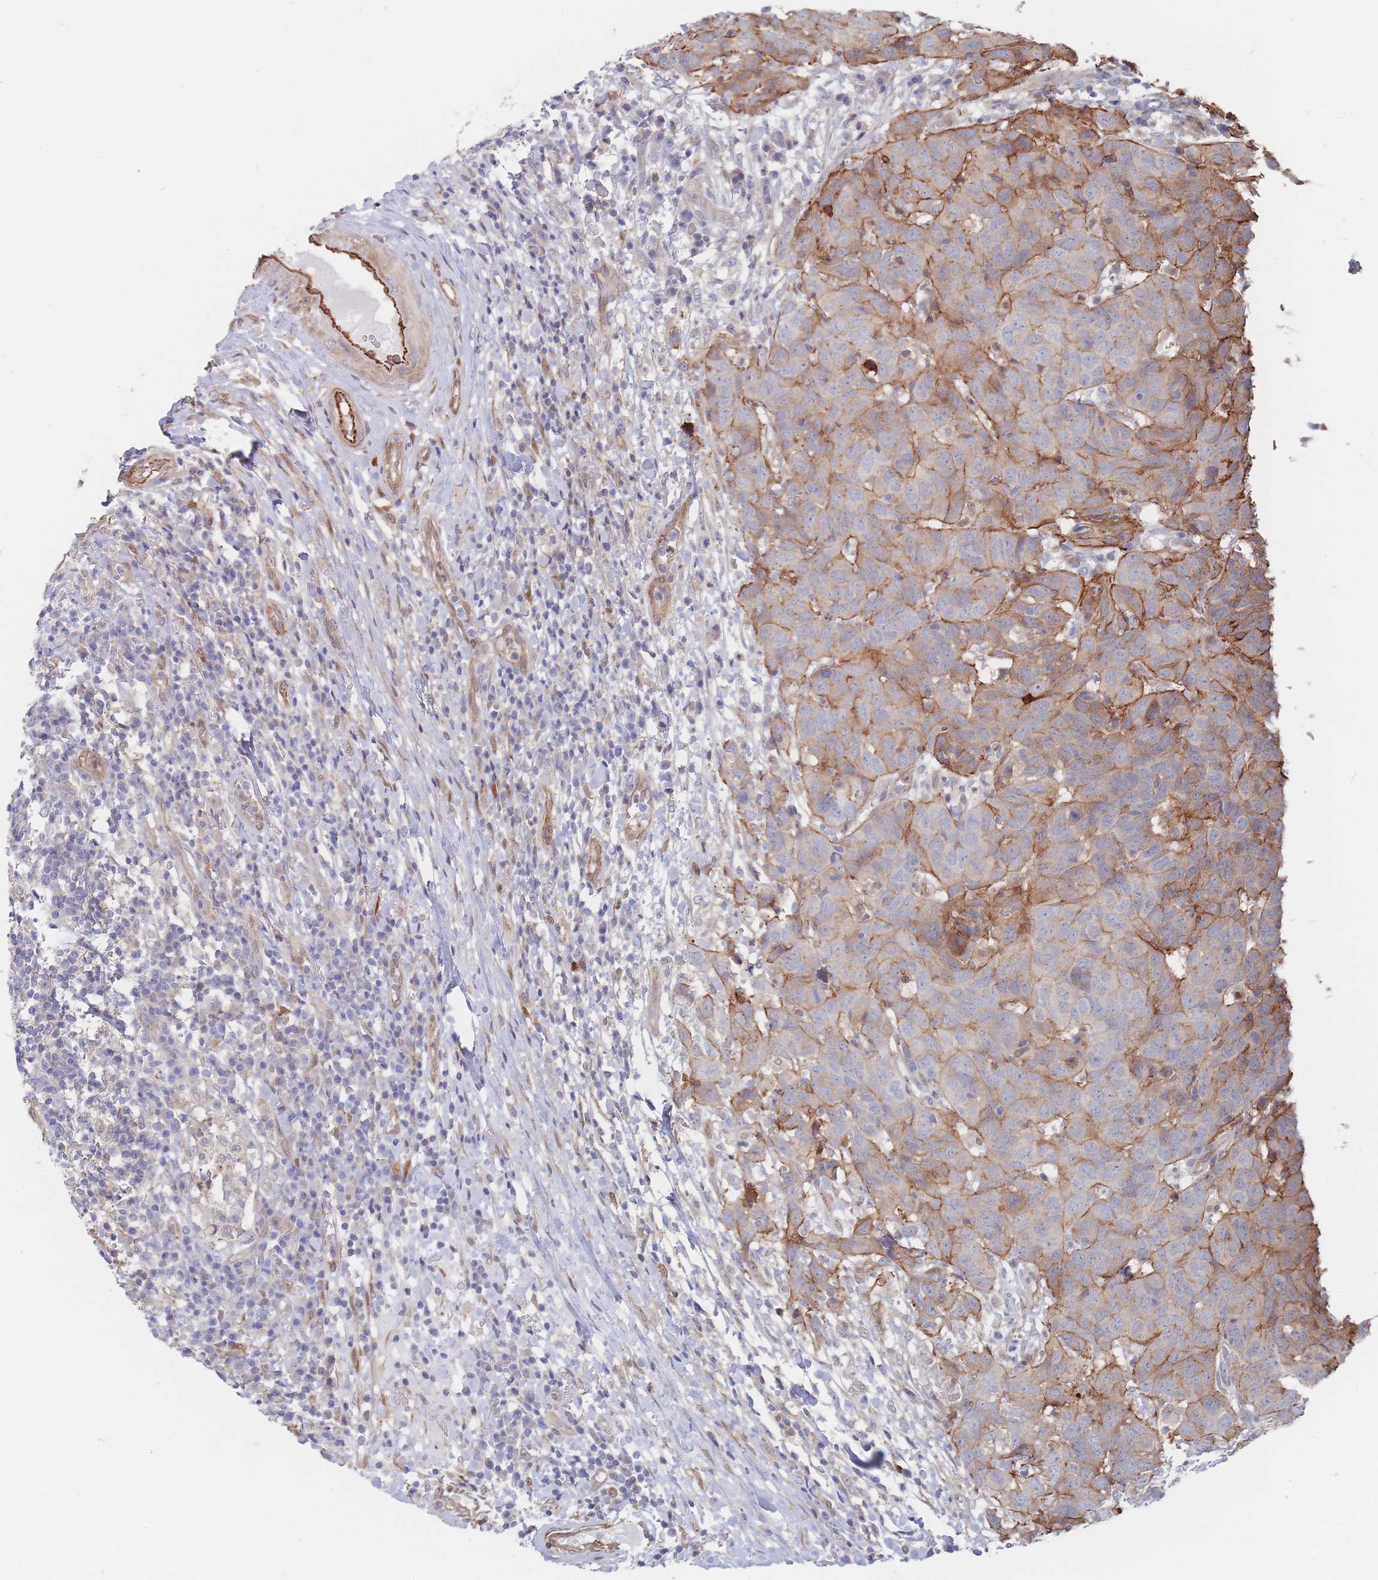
{"staining": {"intensity": "moderate", "quantity": "<25%", "location": "cytoplasmic/membranous"}, "tissue": "head and neck cancer", "cell_type": "Tumor cells", "image_type": "cancer", "snomed": [{"axis": "morphology", "description": "Normal tissue, NOS"}, {"axis": "morphology", "description": "Squamous cell carcinoma, NOS"}, {"axis": "topography", "description": "Skeletal muscle"}, {"axis": "topography", "description": "Vascular tissue"}, {"axis": "topography", "description": "Peripheral nerve tissue"}, {"axis": "topography", "description": "Head-Neck"}], "caption": "Immunohistochemistry of human head and neck cancer displays low levels of moderate cytoplasmic/membranous staining in approximately <25% of tumor cells.", "gene": "G6PC1", "patient": {"sex": "male", "age": 66}}